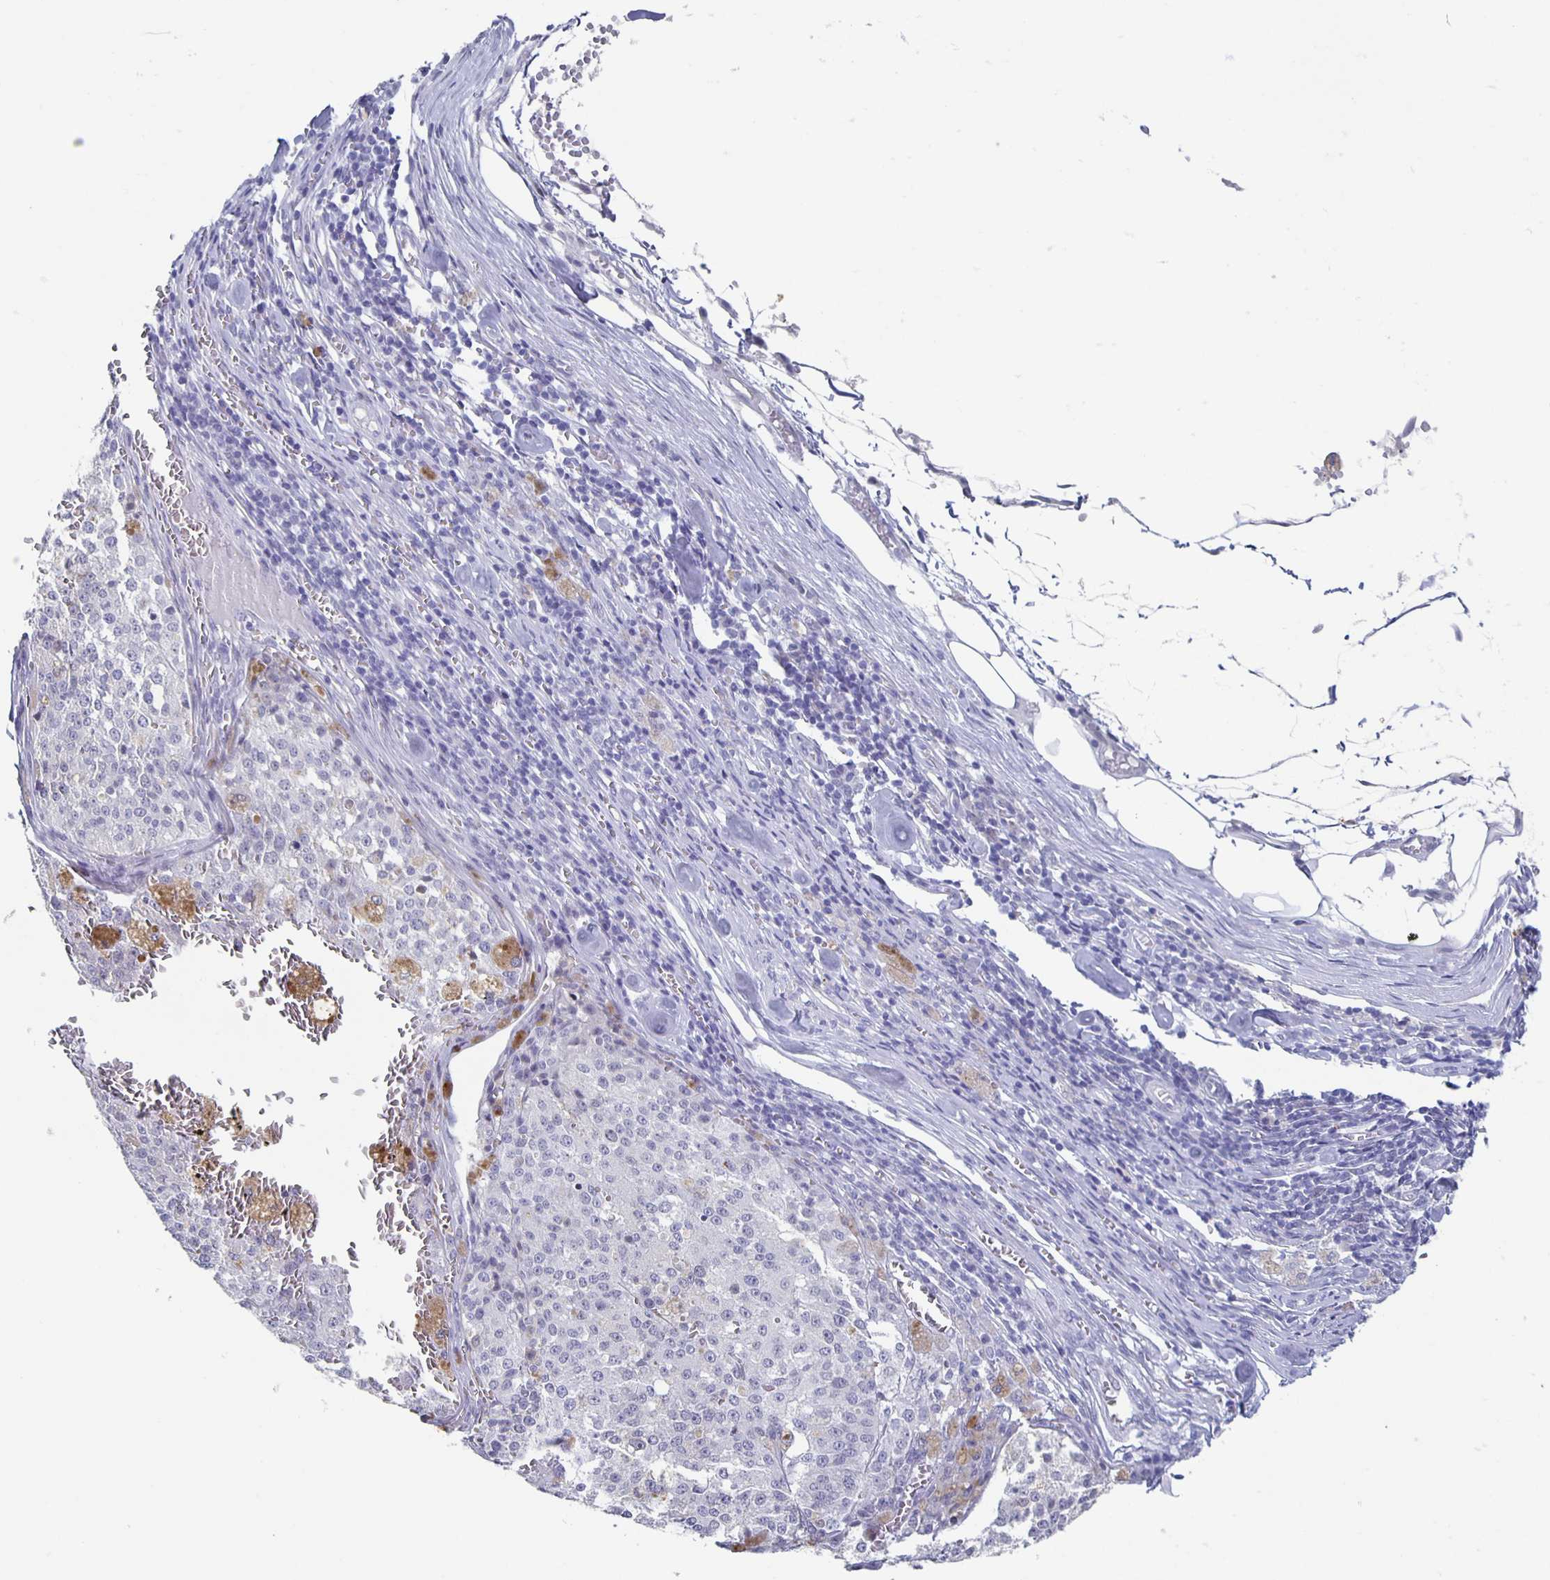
{"staining": {"intensity": "negative", "quantity": "none", "location": "none"}, "tissue": "melanoma", "cell_type": "Tumor cells", "image_type": "cancer", "snomed": [{"axis": "morphology", "description": "Malignant melanoma, Metastatic site"}, {"axis": "topography", "description": "Lymph node"}], "caption": "Immunohistochemistry of human malignant melanoma (metastatic site) exhibits no expression in tumor cells.", "gene": "CCDC17", "patient": {"sex": "female", "age": 64}}